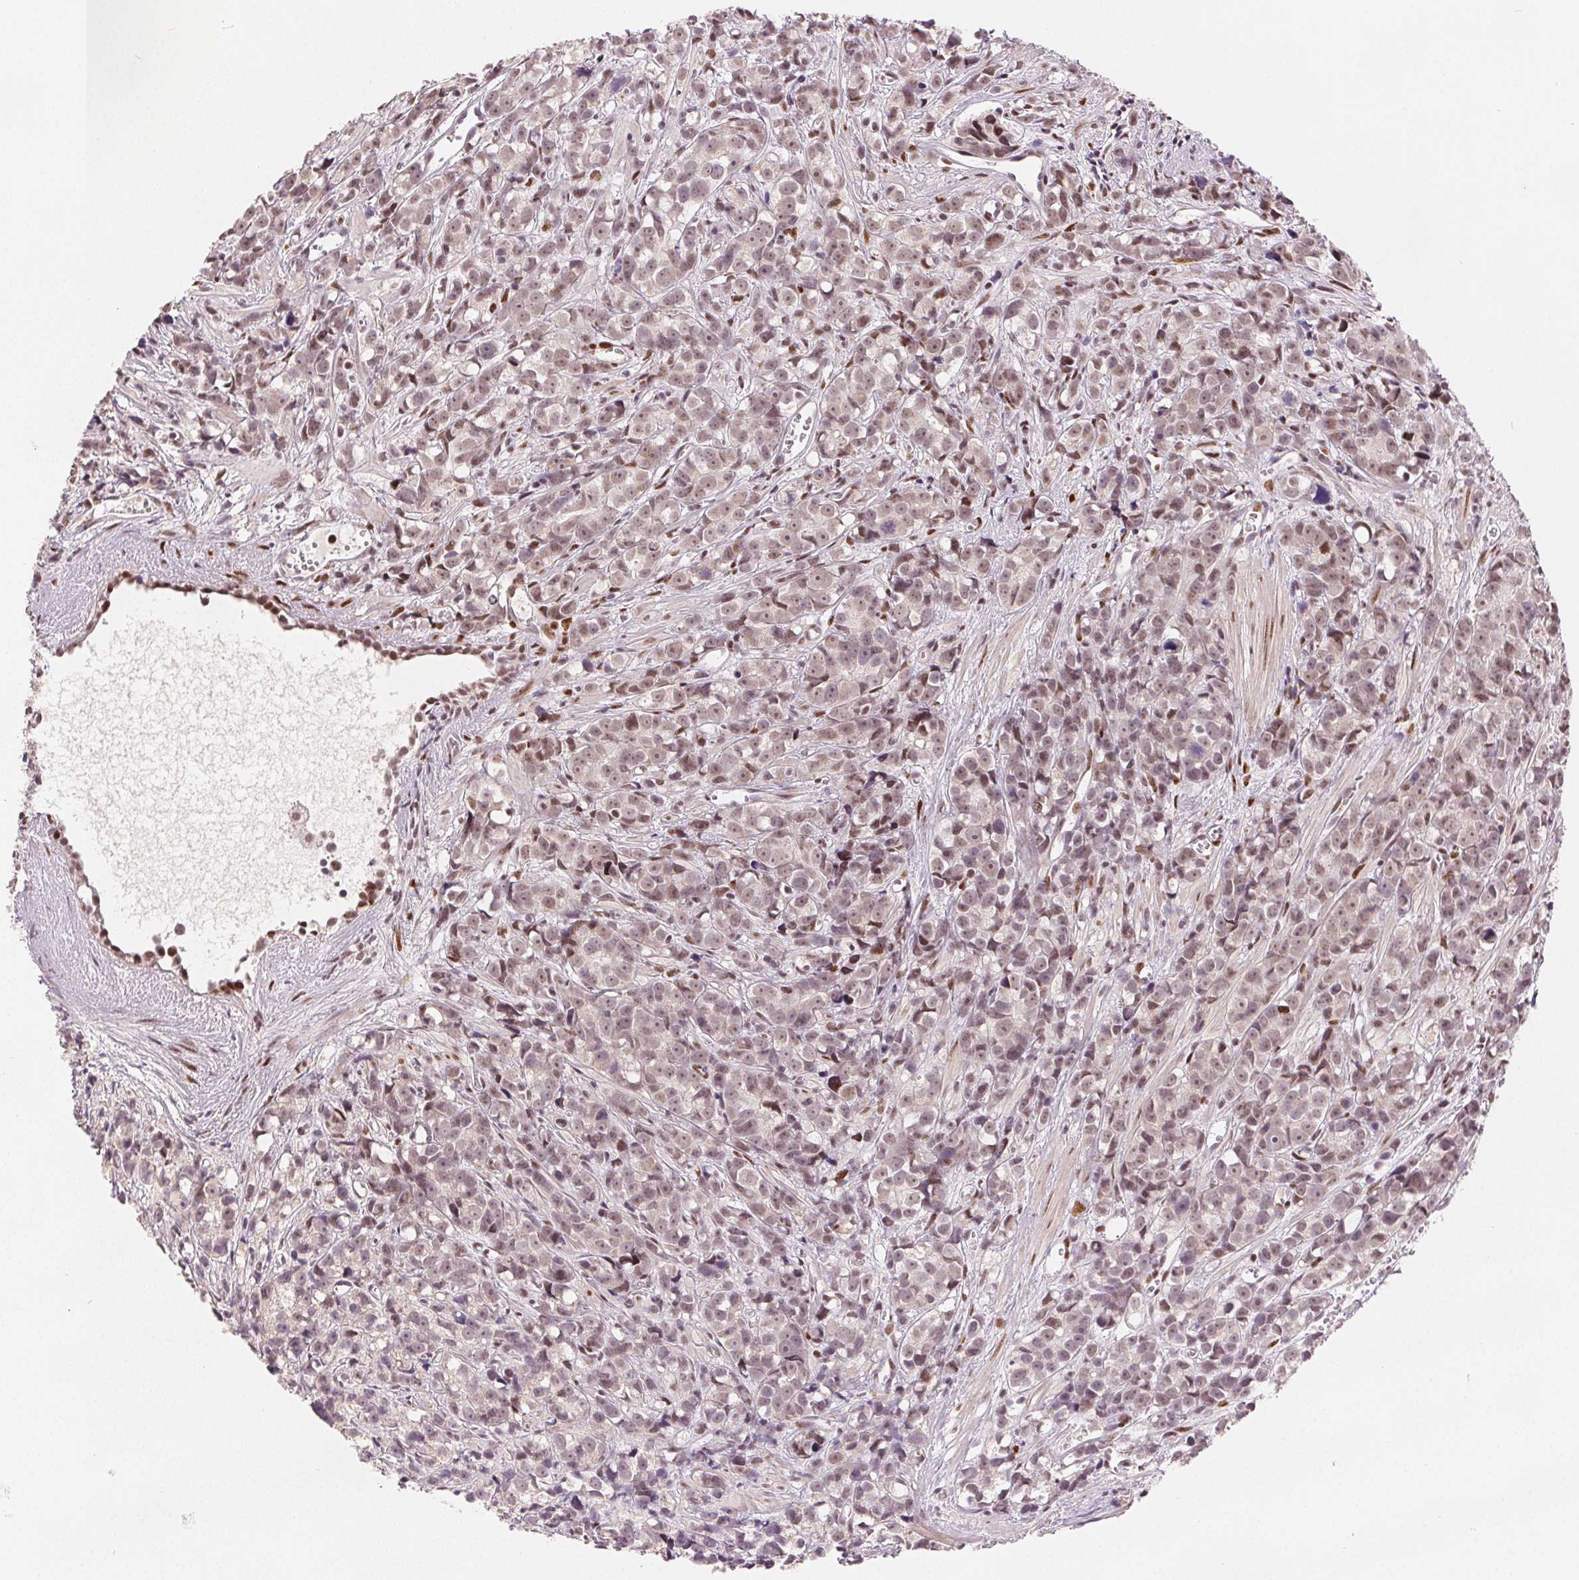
{"staining": {"intensity": "weak", "quantity": "25%-75%", "location": "nuclear"}, "tissue": "prostate cancer", "cell_type": "Tumor cells", "image_type": "cancer", "snomed": [{"axis": "morphology", "description": "Adenocarcinoma, High grade"}, {"axis": "topography", "description": "Prostate"}], "caption": "Human prostate adenocarcinoma (high-grade) stained with a brown dye exhibits weak nuclear positive staining in about 25%-75% of tumor cells.", "gene": "ZNF703", "patient": {"sex": "male", "age": 77}}